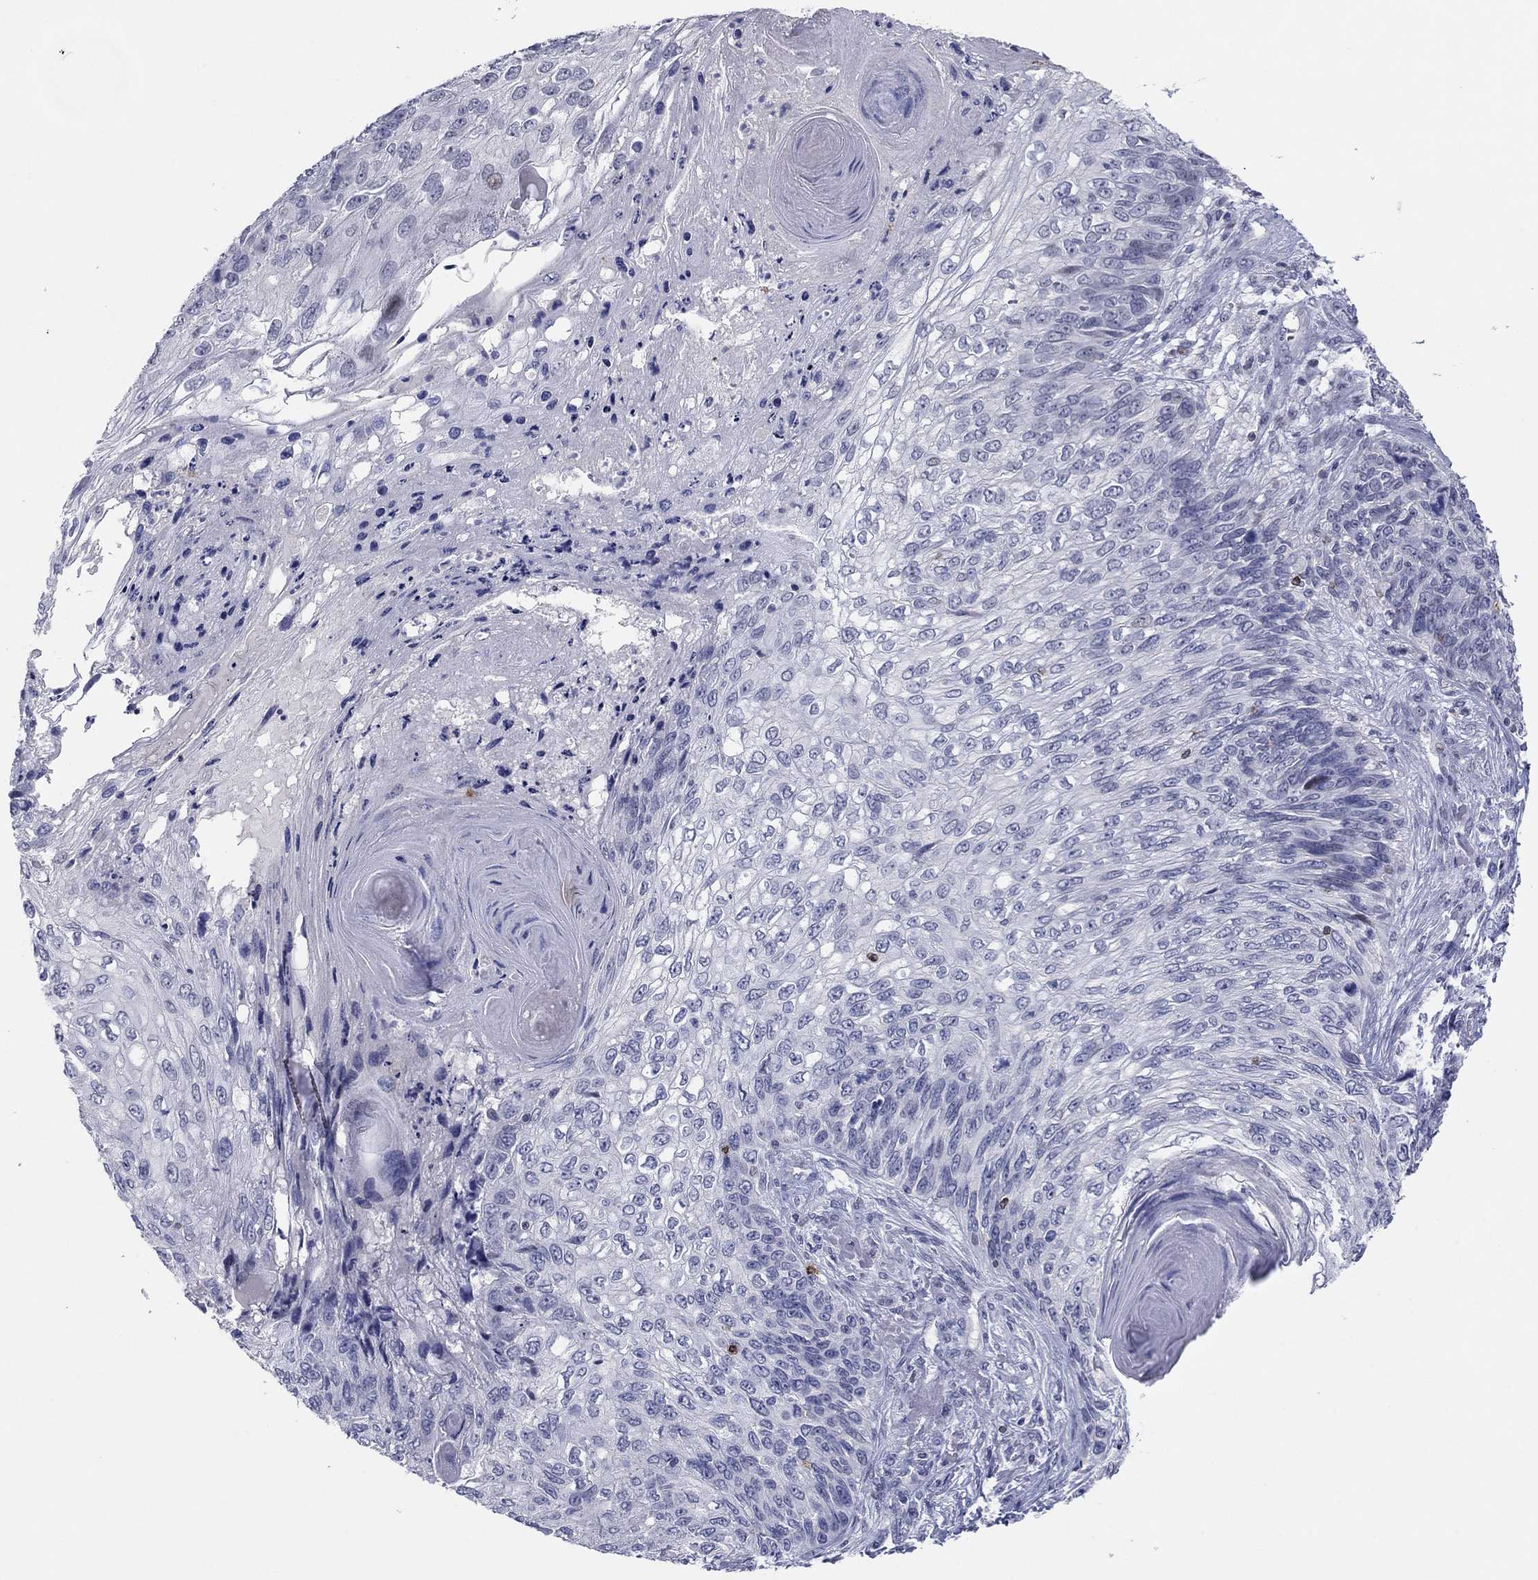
{"staining": {"intensity": "negative", "quantity": "none", "location": "none"}, "tissue": "skin cancer", "cell_type": "Tumor cells", "image_type": "cancer", "snomed": [{"axis": "morphology", "description": "Squamous cell carcinoma, NOS"}, {"axis": "topography", "description": "Skin"}], "caption": "Tumor cells are negative for brown protein staining in squamous cell carcinoma (skin). (Stains: DAB (3,3'-diaminobenzidine) IHC with hematoxylin counter stain, Microscopy: brightfield microscopy at high magnification).", "gene": "ITGAE", "patient": {"sex": "male", "age": 92}}